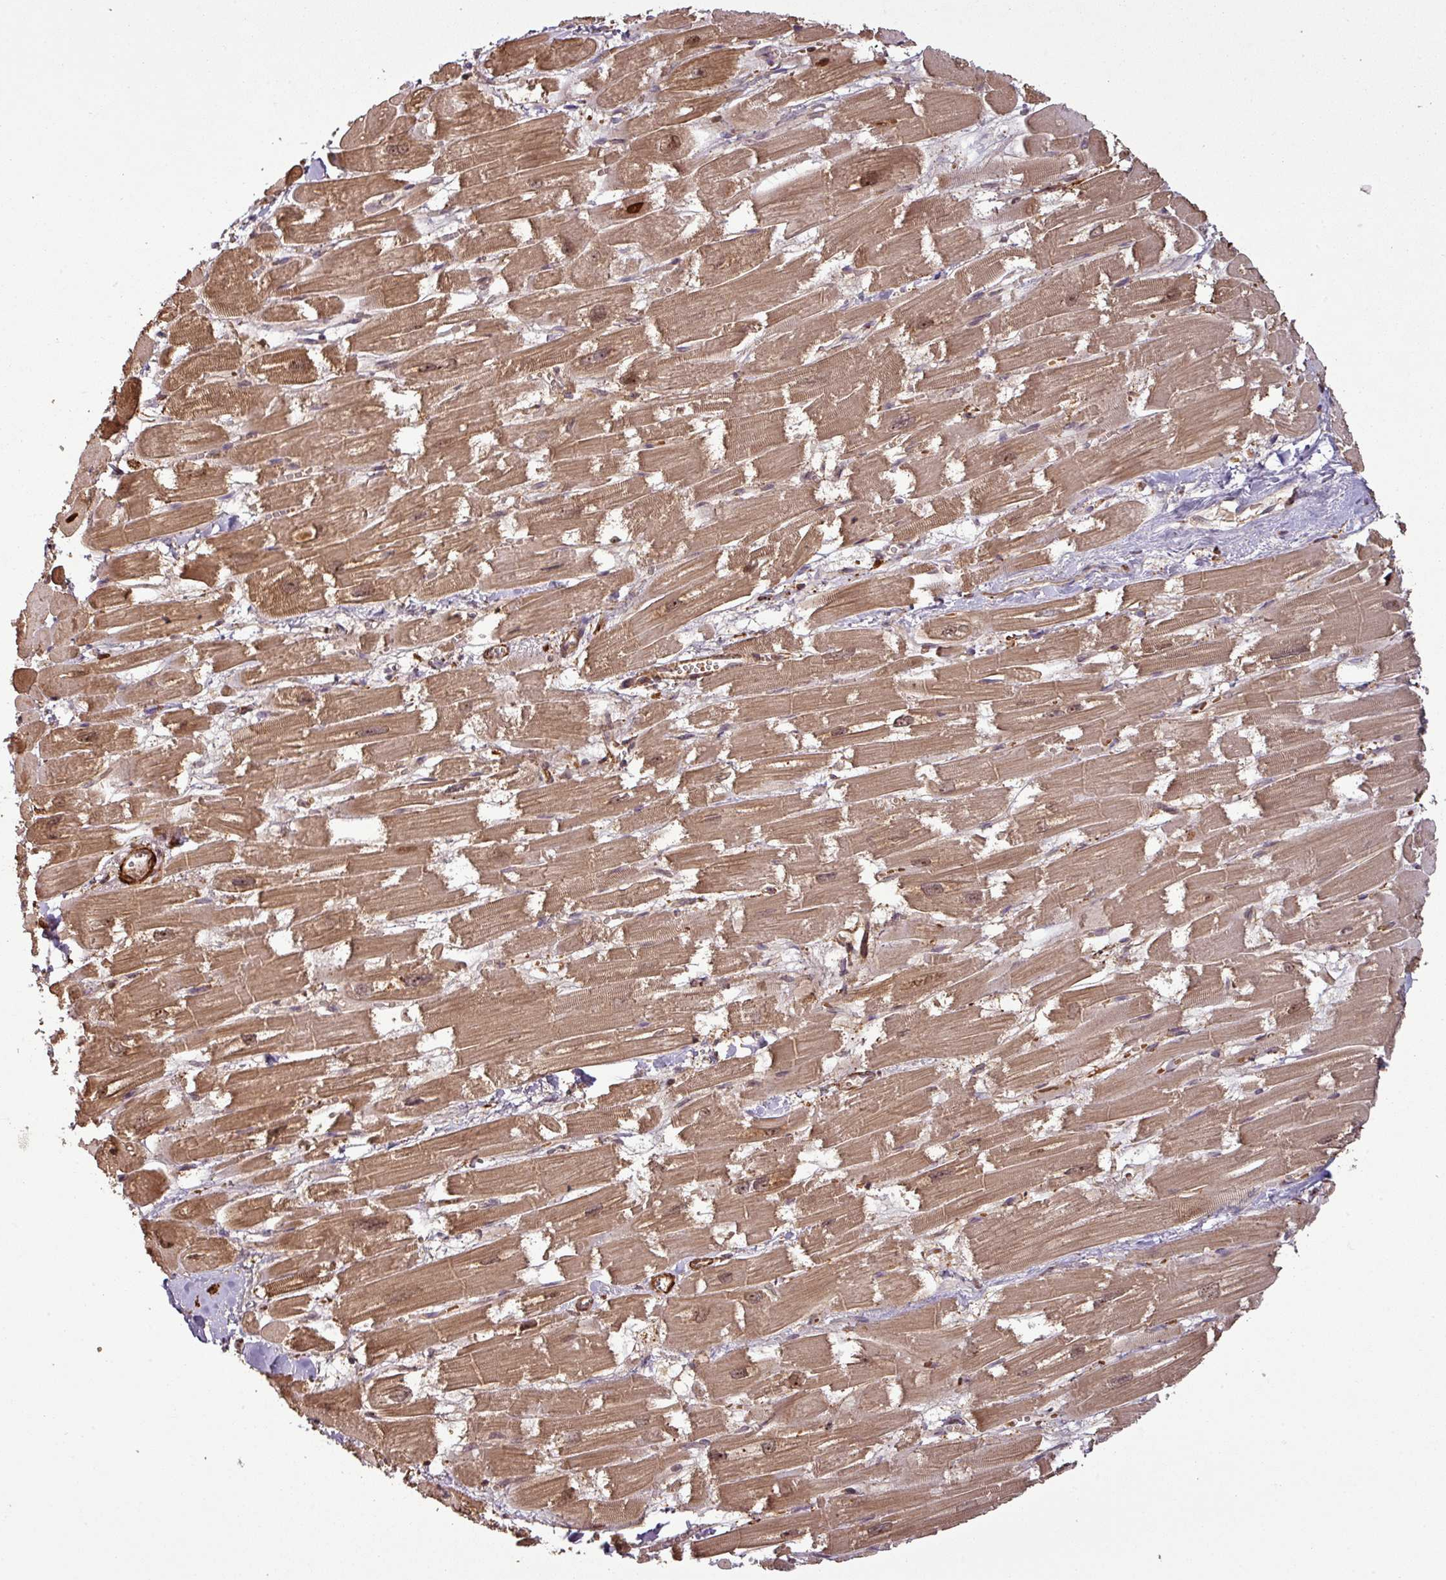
{"staining": {"intensity": "moderate", "quantity": ">75%", "location": "cytoplasmic/membranous"}, "tissue": "heart muscle", "cell_type": "Cardiomyocytes", "image_type": "normal", "snomed": [{"axis": "morphology", "description": "Normal tissue, NOS"}, {"axis": "topography", "description": "Heart"}], "caption": "Human heart muscle stained for a protein (brown) exhibits moderate cytoplasmic/membranous positive staining in approximately >75% of cardiomyocytes.", "gene": "MAP3K6", "patient": {"sex": "male", "age": 54}}